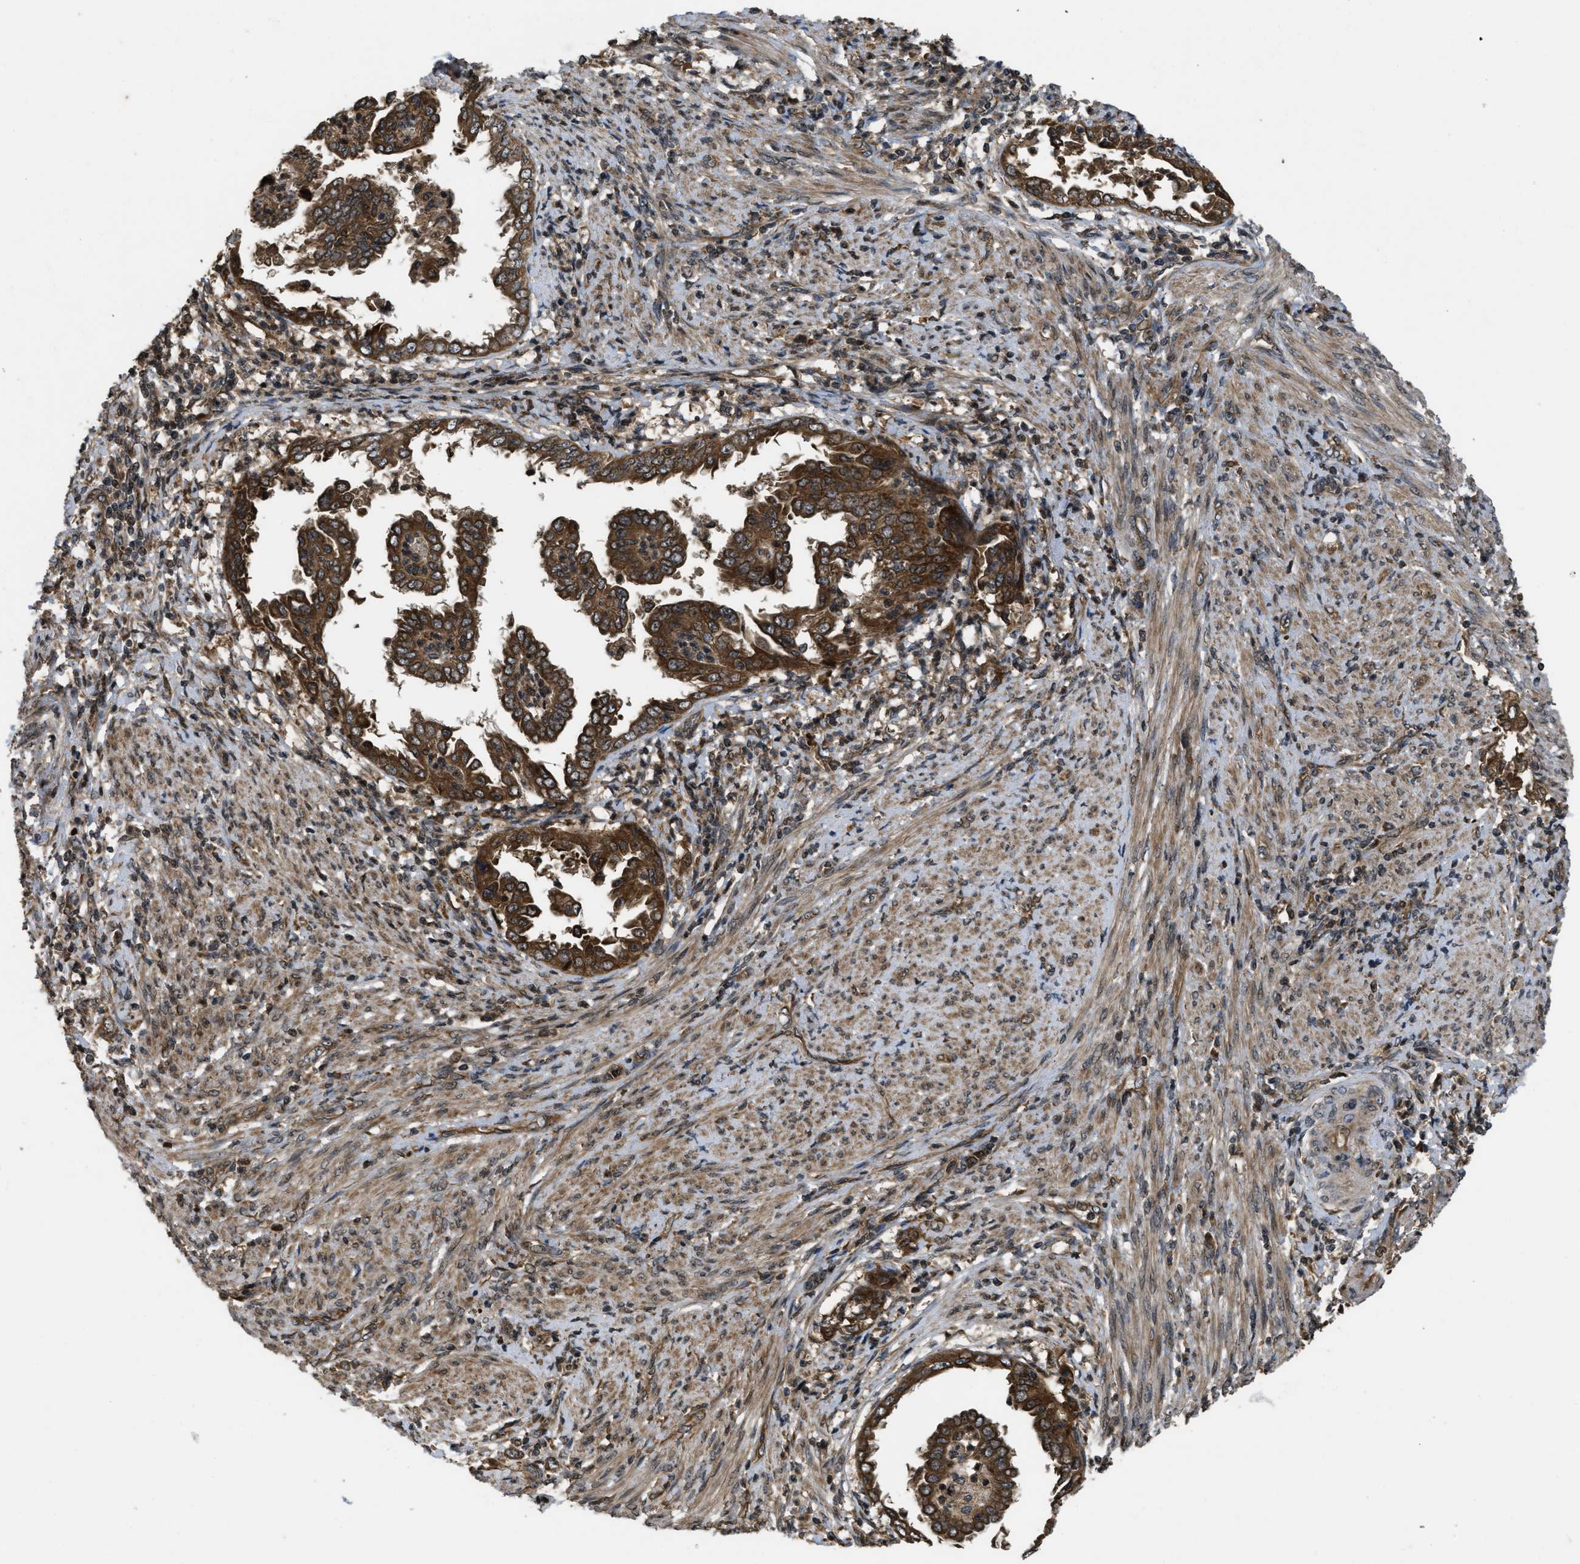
{"staining": {"intensity": "strong", "quantity": ">75%", "location": "cytoplasmic/membranous"}, "tissue": "endometrial cancer", "cell_type": "Tumor cells", "image_type": "cancer", "snomed": [{"axis": "morphology", "description": "Adenocarcinoma, NOS"}, {"axis": "topography", "description": "Endometrium"}], "caption": "This is an image of IHC staining of endometrial cancer (adenocarcinoma), which shows strong expression in the cytoplasmic/membranous of tumor cells.", "gene": "SPTLC1", "patient": {"sex": "female", "age": 85}}